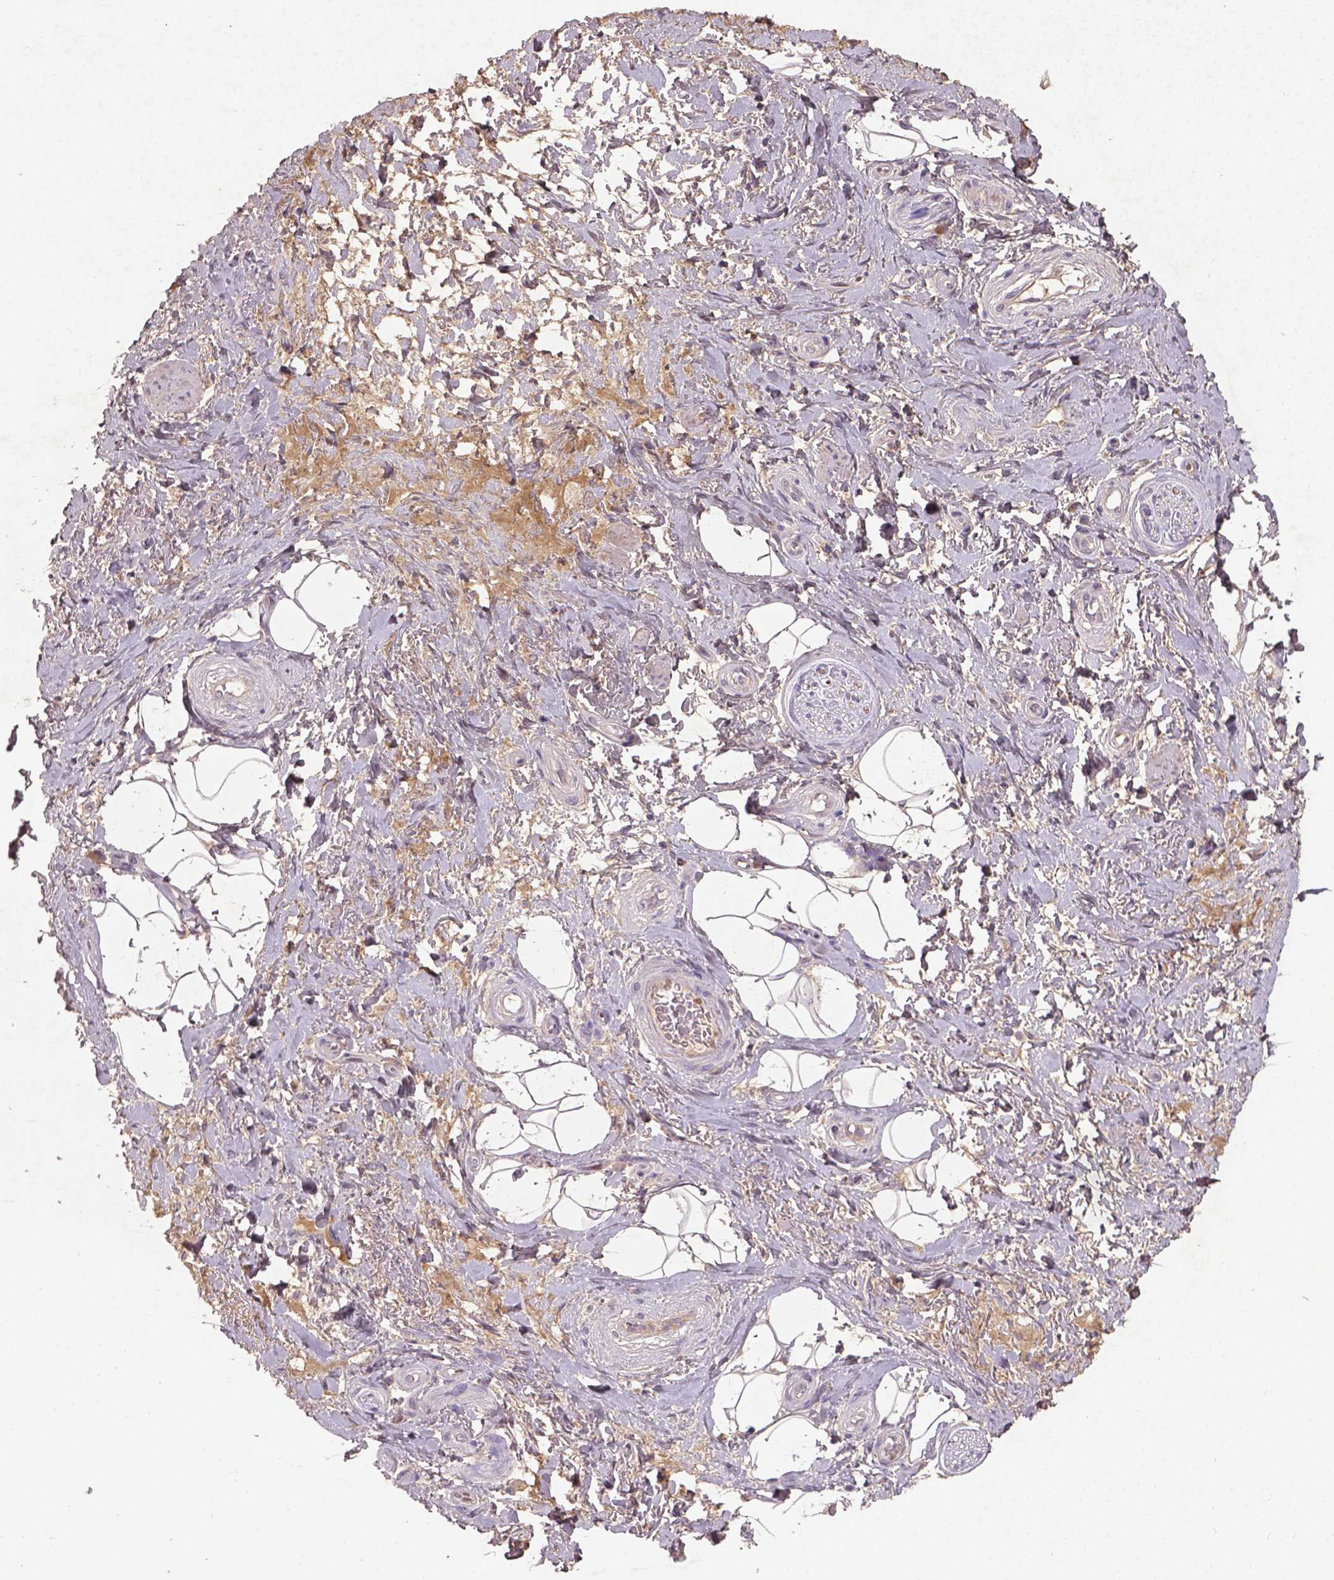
{"staining": {"intensity": "negative", "quantity": "none", "location": "none"}, "tissue": "adipose tissue", "cell_type": "Adipocytes", "image_type": "normal", "snomed": [{"axis": "morphology", "description": "Normal tissue, NOS"}, {"axis": "topography", "description": "Anal"}, {"axis": "topography", "description": "Peripheral nerve tissue"}], "caption": "DAB (3,3'-diaminobenzidine) immunohistochemical staining of benign human adipose tissue shows no significant positivity in adipocytes. Nuclei are stained in blue.", "gene": "SOX17", "patient": {"sex": "male", "age": 53}}